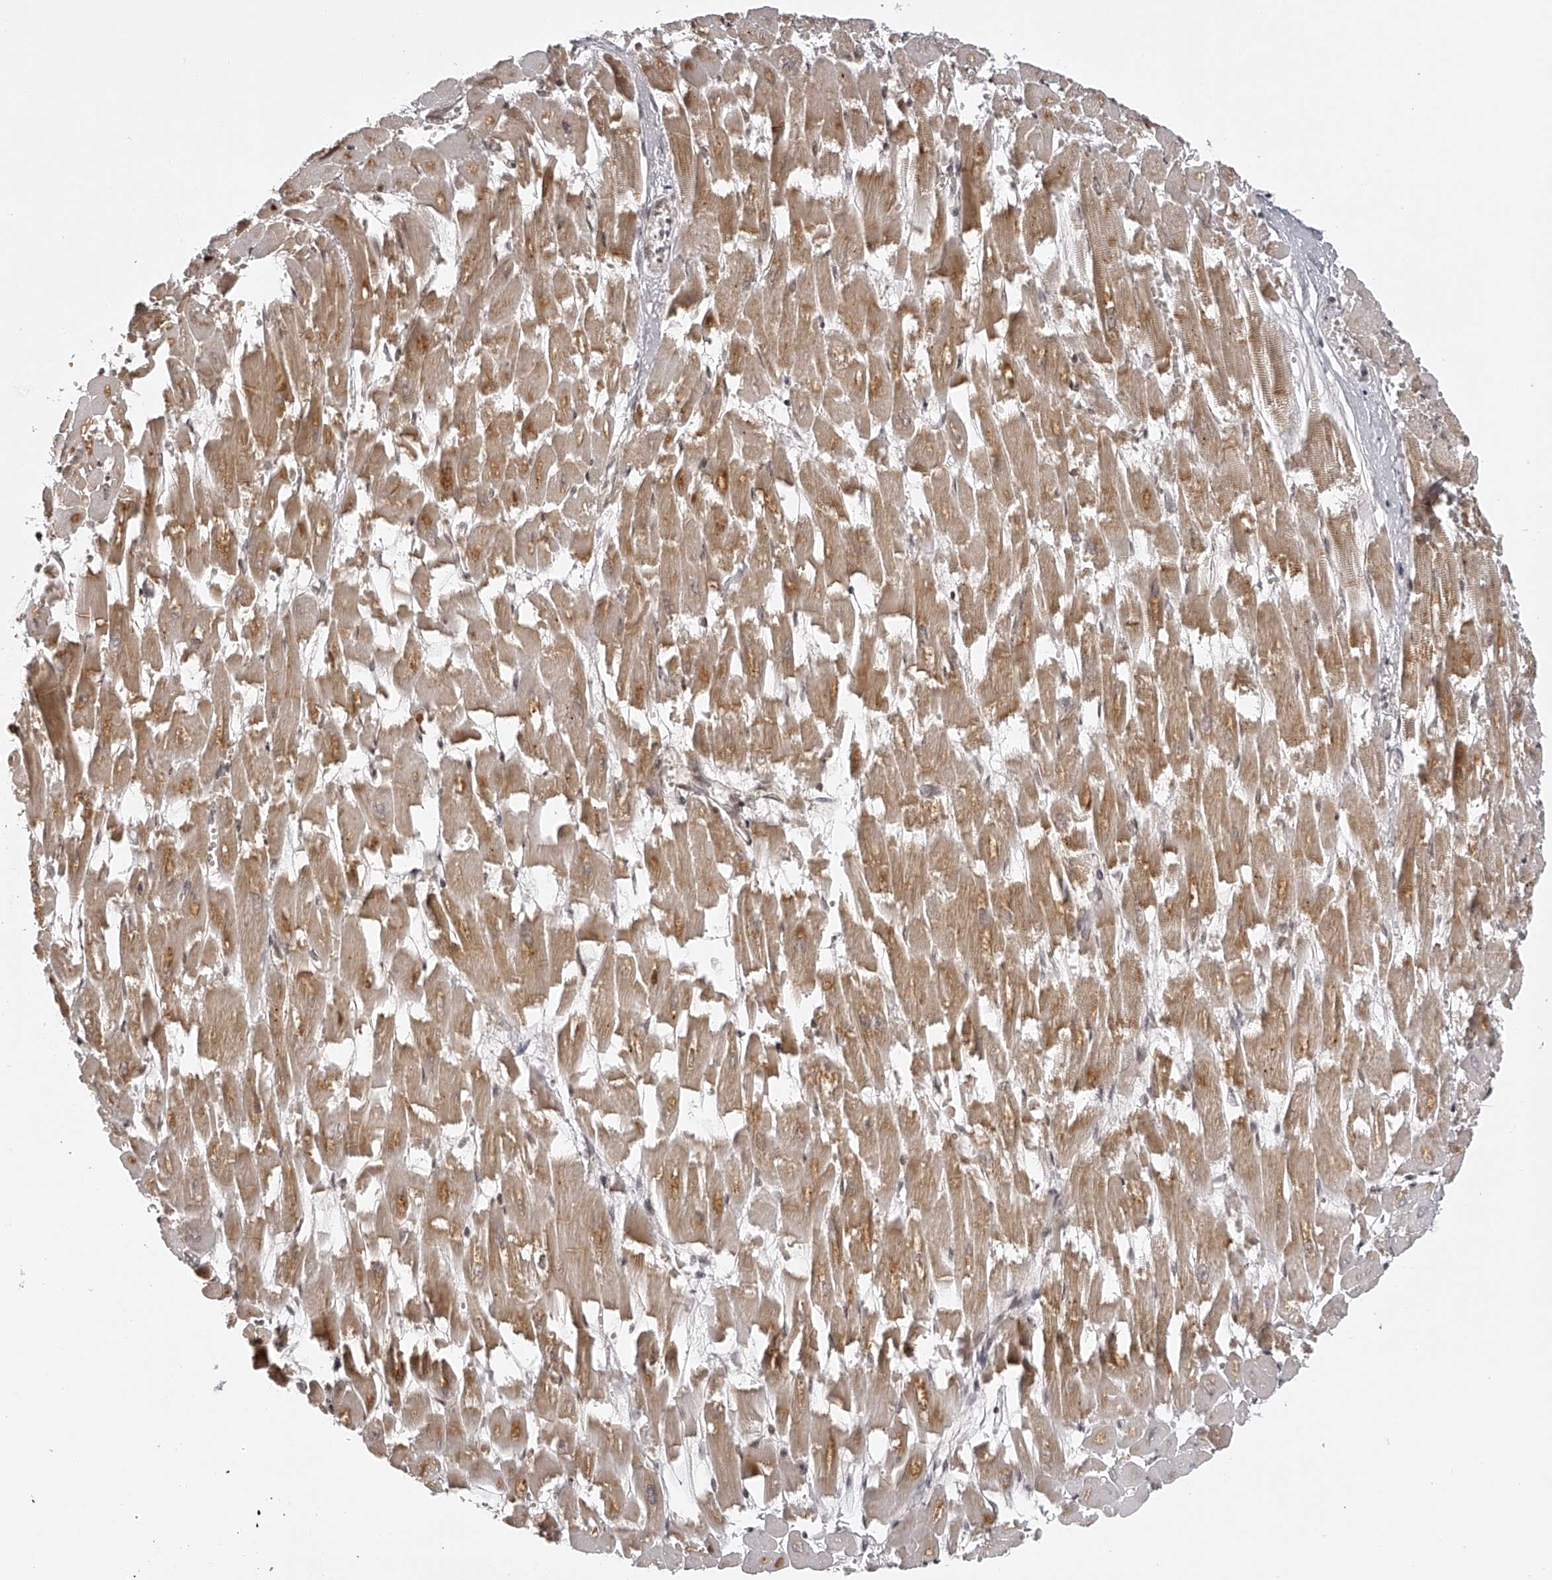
{"staining": {"intensity": "moderate", "quantity": ">75%", "location": "cytoplasmic/membranous"}, "tissue": "heart muscle", "cell_type": "Cardiomyocytes", "image_type": "normal", "snomed": [{"axis": "morphology", "description": "Normal tissue, NOS"}, {"axis": "topography", "description": "Heart"}], "caption": "A micrograph showing moderate cytoplasmic/membranous positivity in approximately >75% of cardiomyocytes in unremarkable heart muscle, as visualized by brown immunohistochemical staining.", "gene": "ODF2L", "patient": {"sex": "male", "age": 54}}